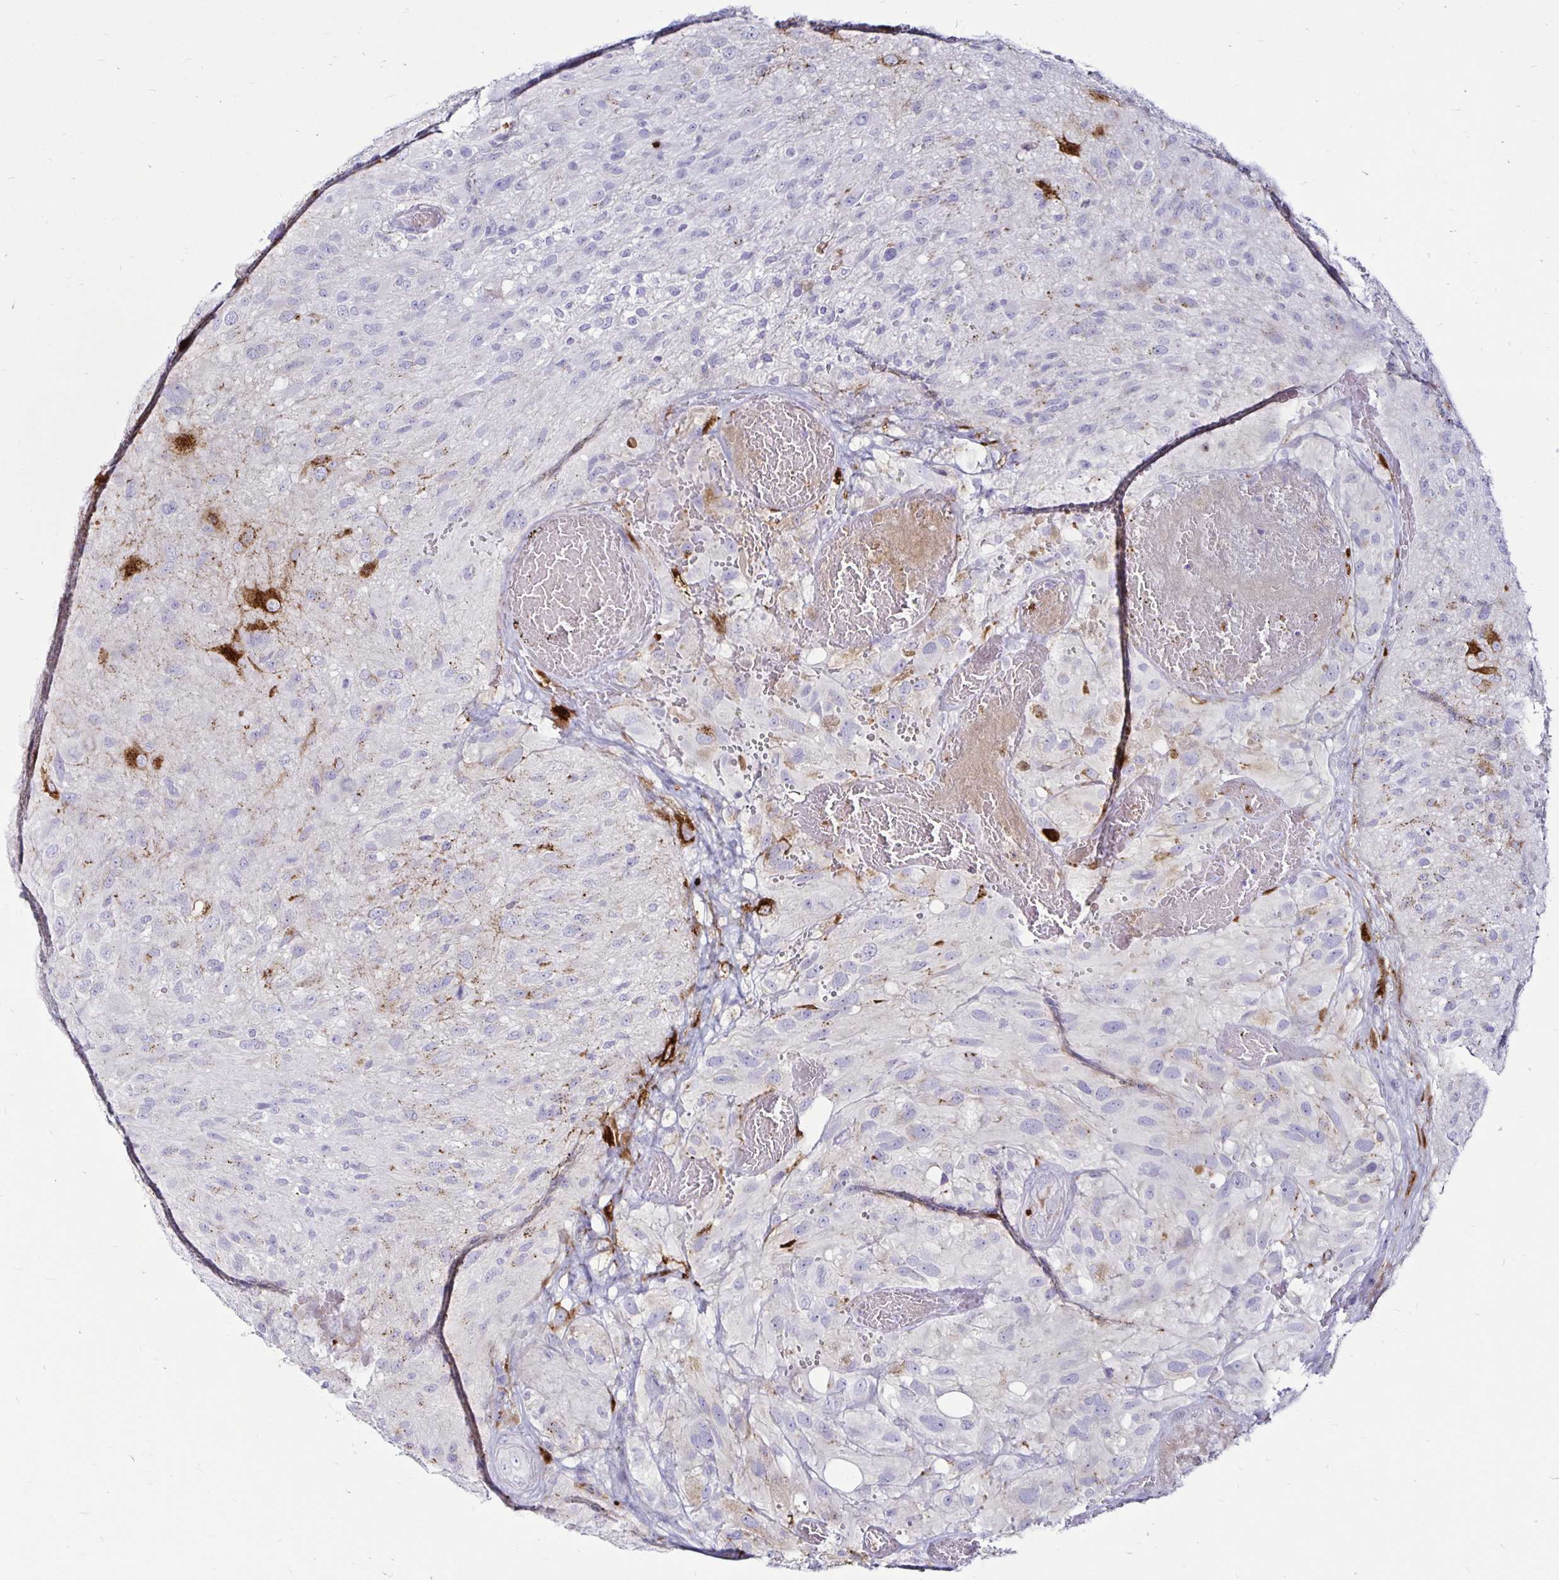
{"staining": {"intensity": "negative", "quantity": "none", "location": "none"}, "tissue": "glioma", "cell_type": "Tumor cells", "image_type": "cancer", "snomed": [{"axis": "morphology", "description": "Glioma, malignant, High grade"}, {"axis": "topography", "description": "Brain"}], "caption": "Immunohistochemical staining of human glioma exhibits no significant expression in tumor cells.", "gene": "TIMP1", "patient": {"sex": "male", "age": 53}}